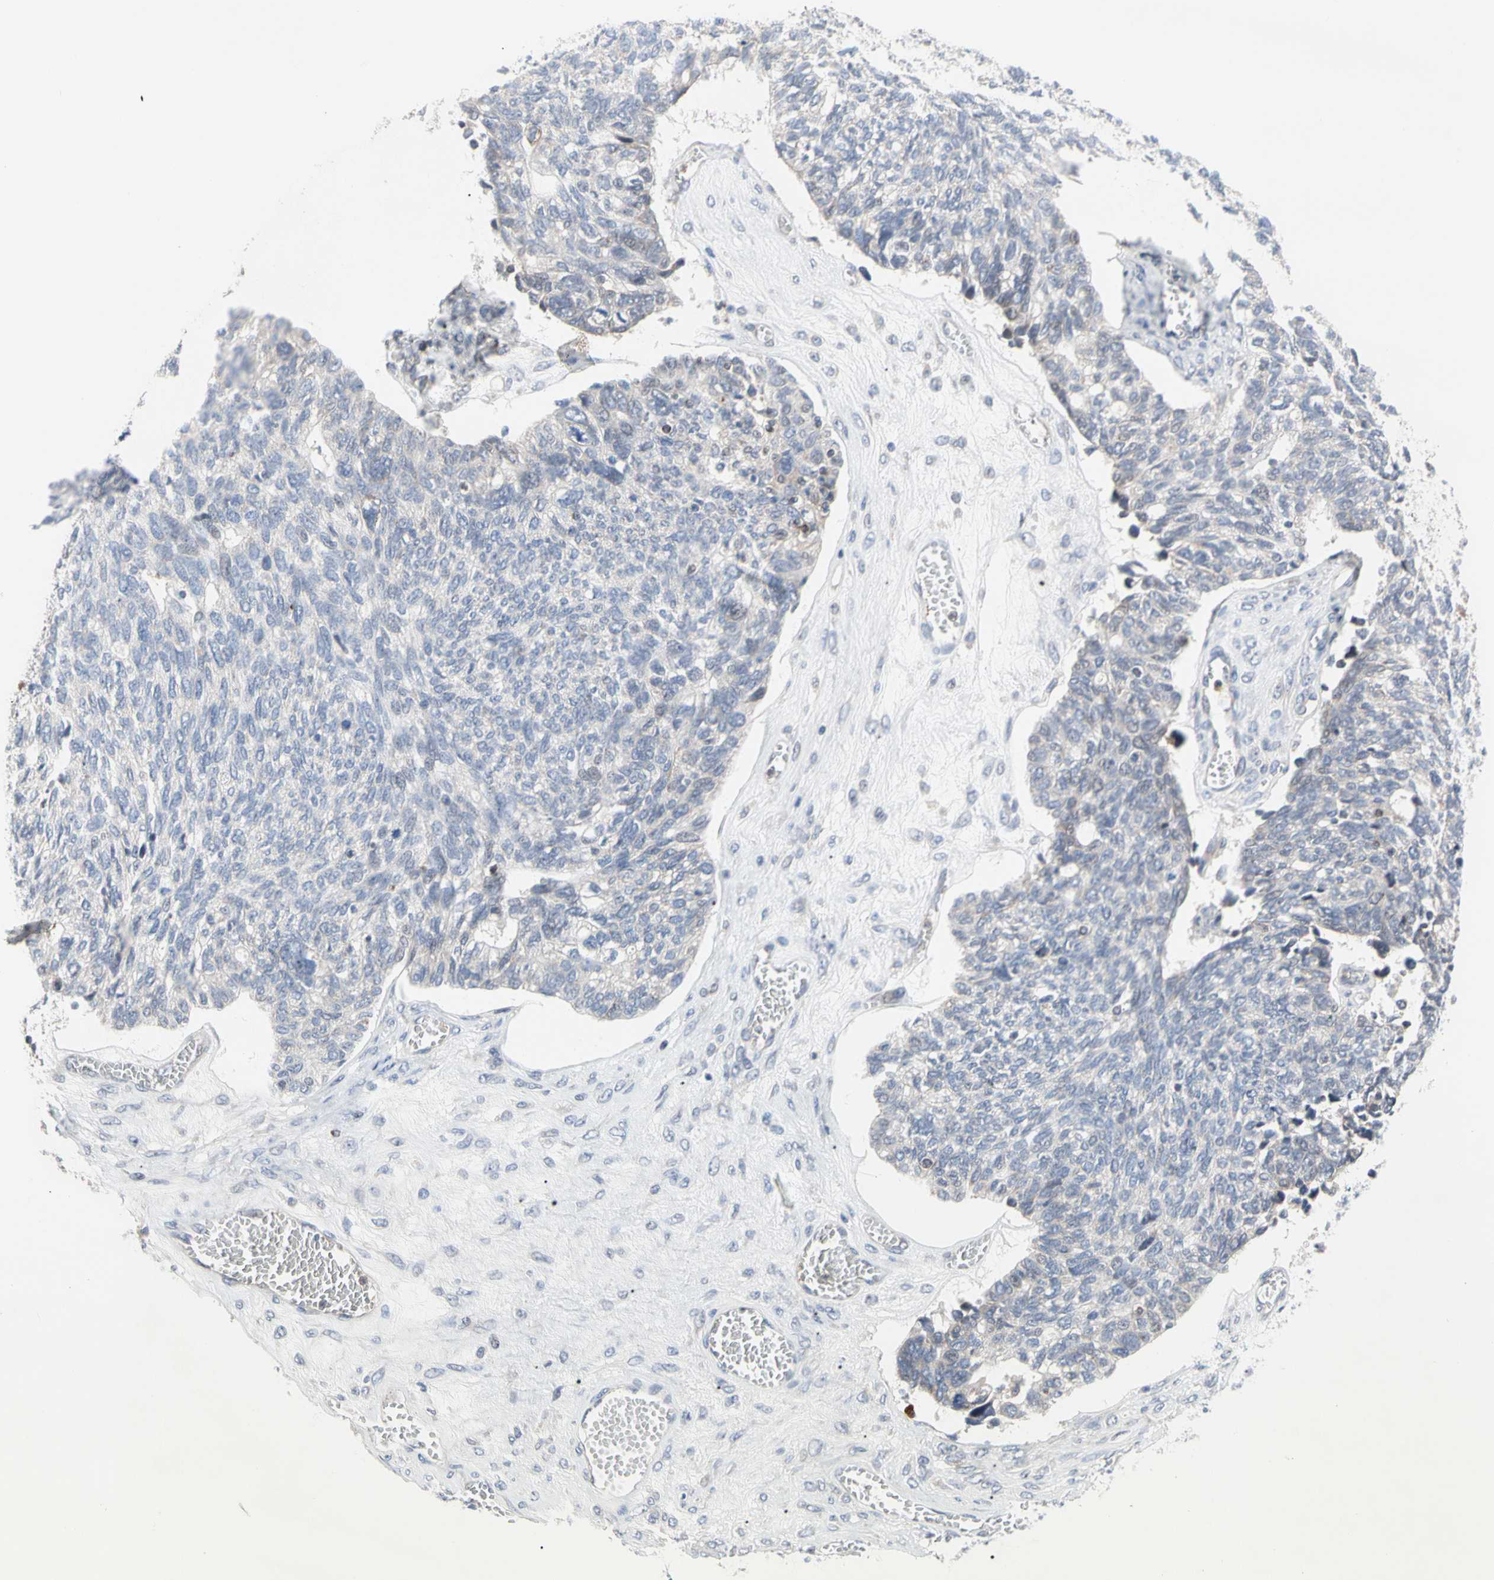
{"staining": {"intensity": "negative", "quantity": "none", "location": "none"}, "tissue": "ovarian cancer", "cell_type": "Tumor cells", "image_type": "cancer", "snomed": [{"axis": "morphology", "description": "Cystadenocarcinoma, serous, NOS"}, {"axis": "topography", "description": "Ovary"}], "caption": "High magnification brightfield microscopy of ovarian cancer stained with DAB (3,3'-diaminobenzidine) (brown) and counterstained with hematoxylin (blue): tumor cells show no significant positivity. (Stains: DAB (3,3'-diaminobenzidine) immunohistochemistry (IHC) with hematoxylin counter stain, Microscopy: brightfield microscopy at high magnification).", "gene": "MCL1", "patient": {"sex": "female", "age": 79}}